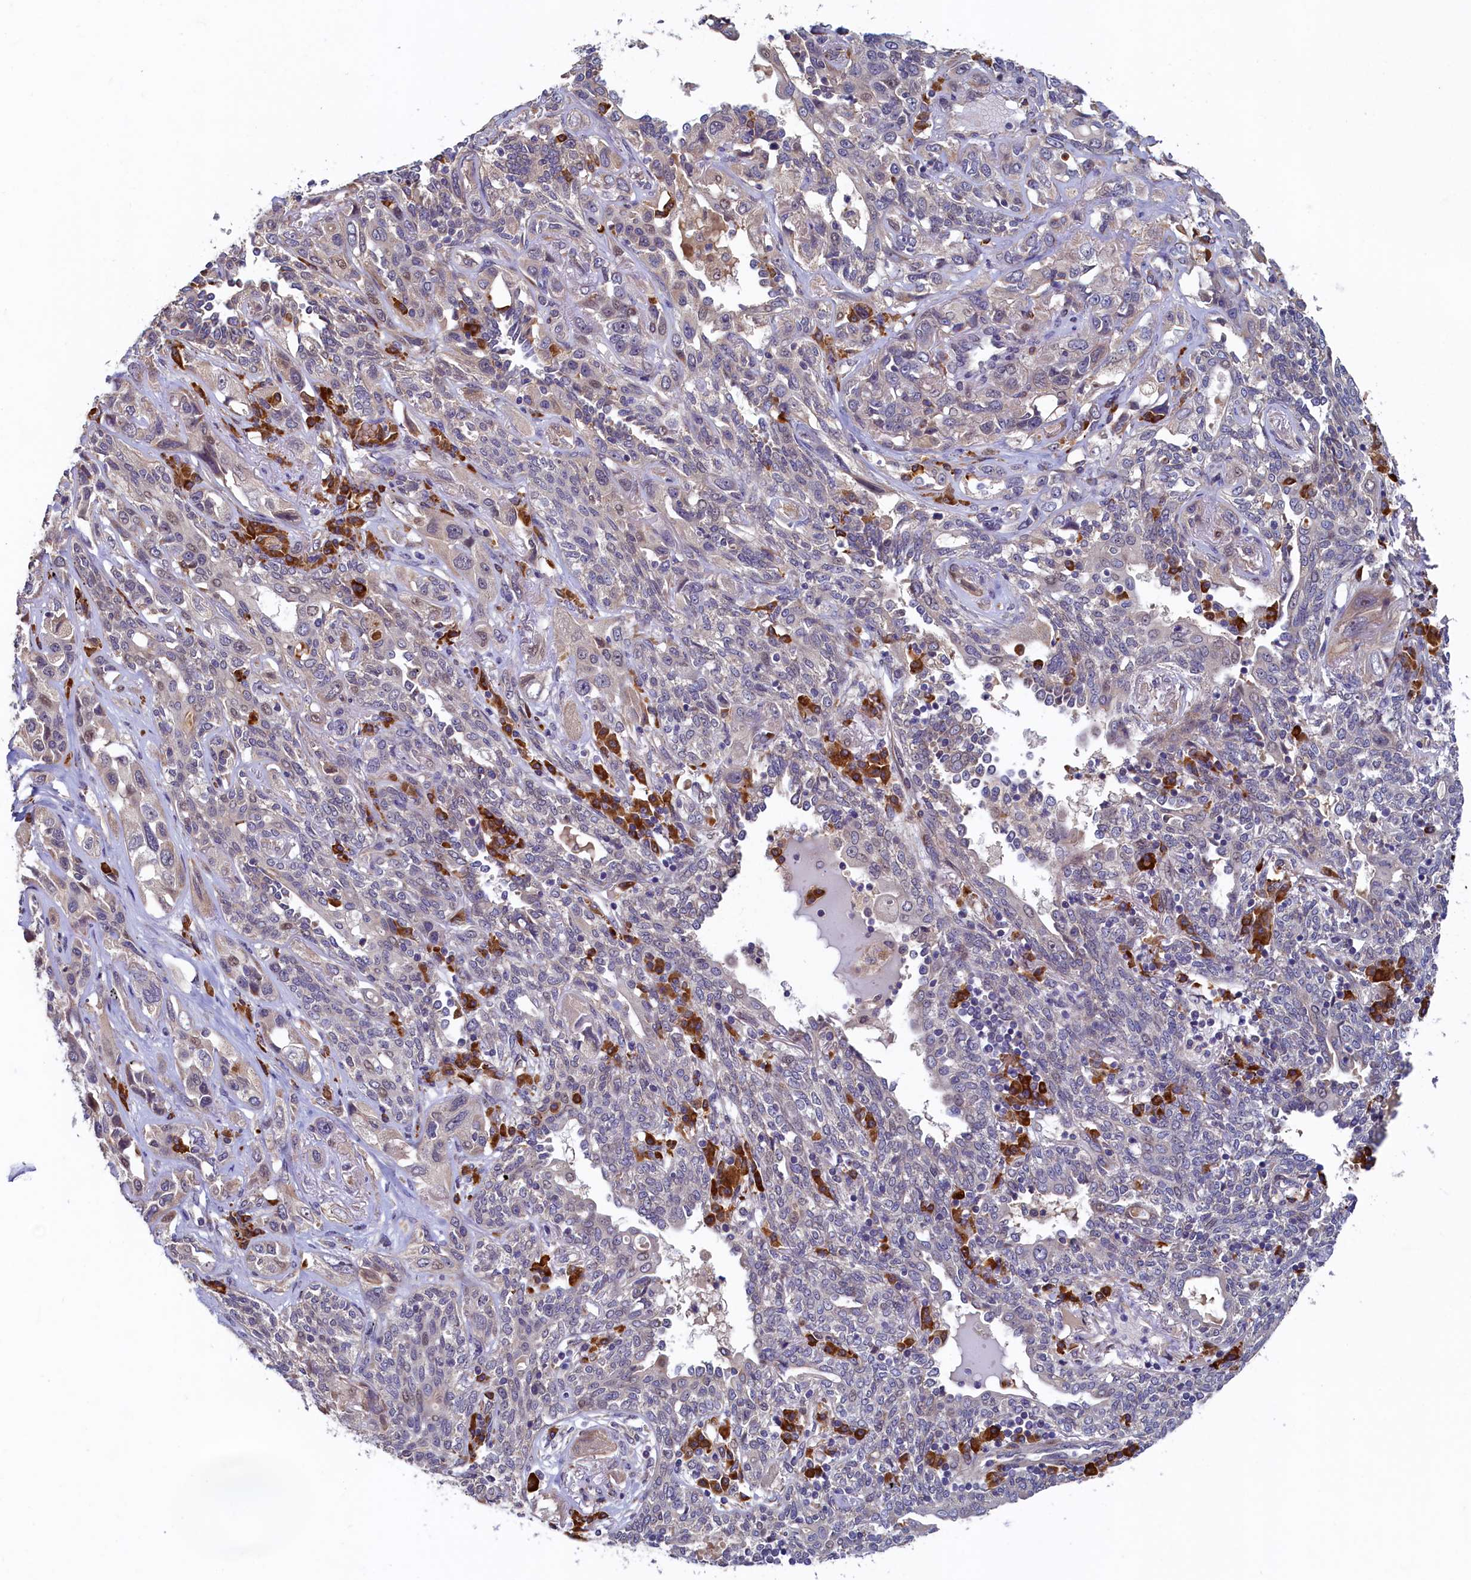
{"staining": {"intensity": "negative", "quantity": "none", "location": "none"}, "tissue": "lung cancer", "cell_type": "Tumor cells", "image_type": "cancer", "snomed": [{"axis": "morphology", "description": "Squamous cell carcinoma, NOS"}, {"axis": "topography", "description": "Lung"}], "caption": "Immunohistochemistry micrograph of neoplastic tissue: human lung squamous cell carcinoma stained with DAB (3,3'-diaminobenzidine) reveals no significant protein expression in tumor cells. (DAB (3,3'-diaminobenzidine) immunohistochemistry, high magnification).", "gene": "SLC16A14", "patient": {"sex": "female", "age": 70}}